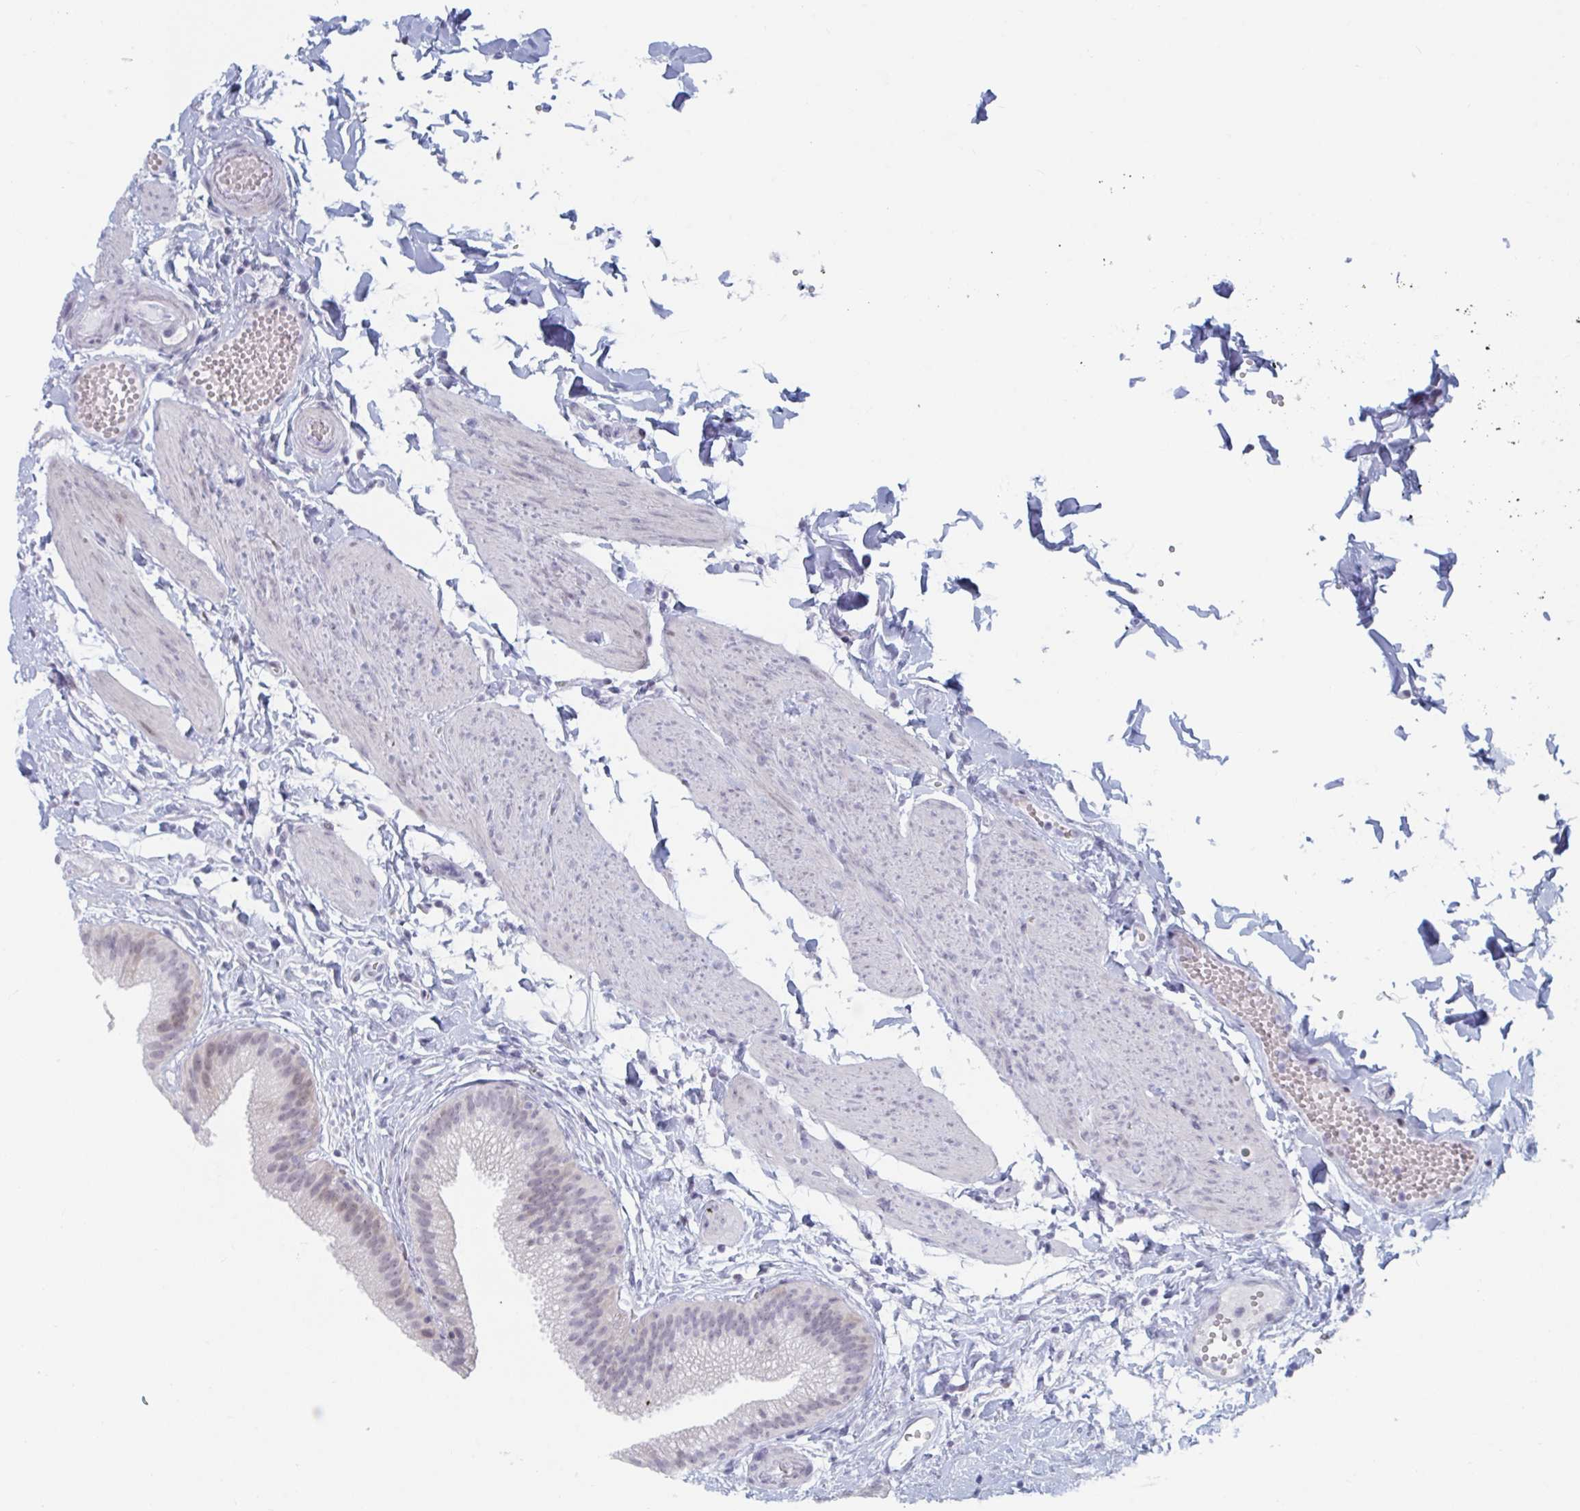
{"staining": {"intensity": "weak", "quantity": "25%-75%", "location": "nuclear"}, "tissue": "gallbladder", "cell_type": "Glandular cells", "image_type": "normal", "snomed": [{"axis": "morphology", "description": "Normal tissue, NOS"}, {"axis": "topography", "description": "Gallbladder"}], "caption": "This micrograph shows unremarkable gallbladder stained with IHC to label a protein in brown. The nuclear of glandular cells show weak positivity for the protein. Nuclei are counter-stained blue.", "gene": "NR1H2", "patient": {"sex": "female", "age": 63}}